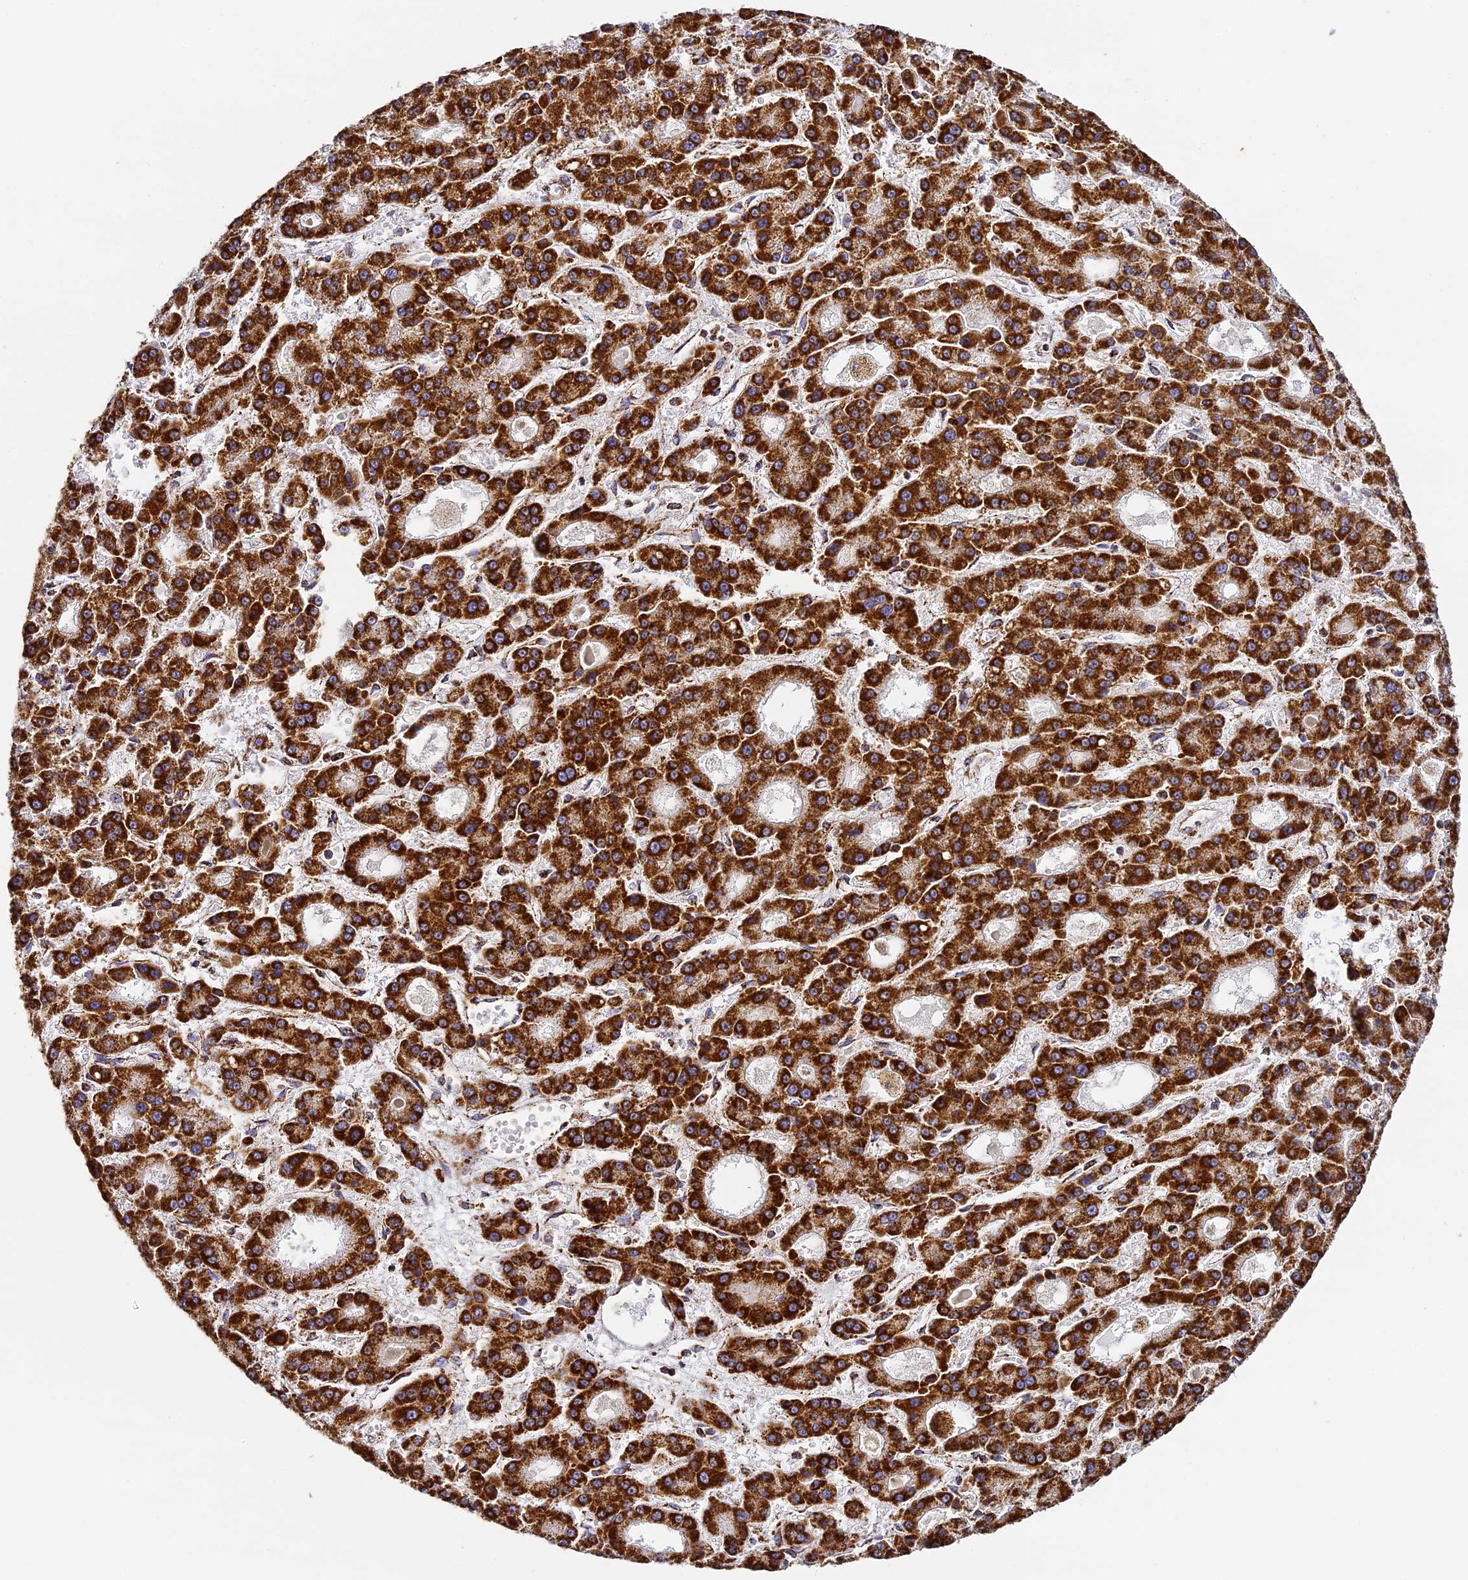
{"staining": {"intensity": "strong", "quantity": ">75%", "location": "cytoplasmic/membranous"}, "tissue": "liver cancer", "cell_type": "Tumor cells", "image_type": "cancer", "snomed": [{"axis": "morphology", "description": "Carcinoma, Hepatocellular, NOS"}, {"axis": "topography", "description": "Liver"}], "caption": "A brown stain highlights strong cytoplasmic/membranous staining of a protein in human liver hepatocellular carcinoma tumor cells.", "gene": "STK17A", "patient": {"sex": "male", "age": 70}}